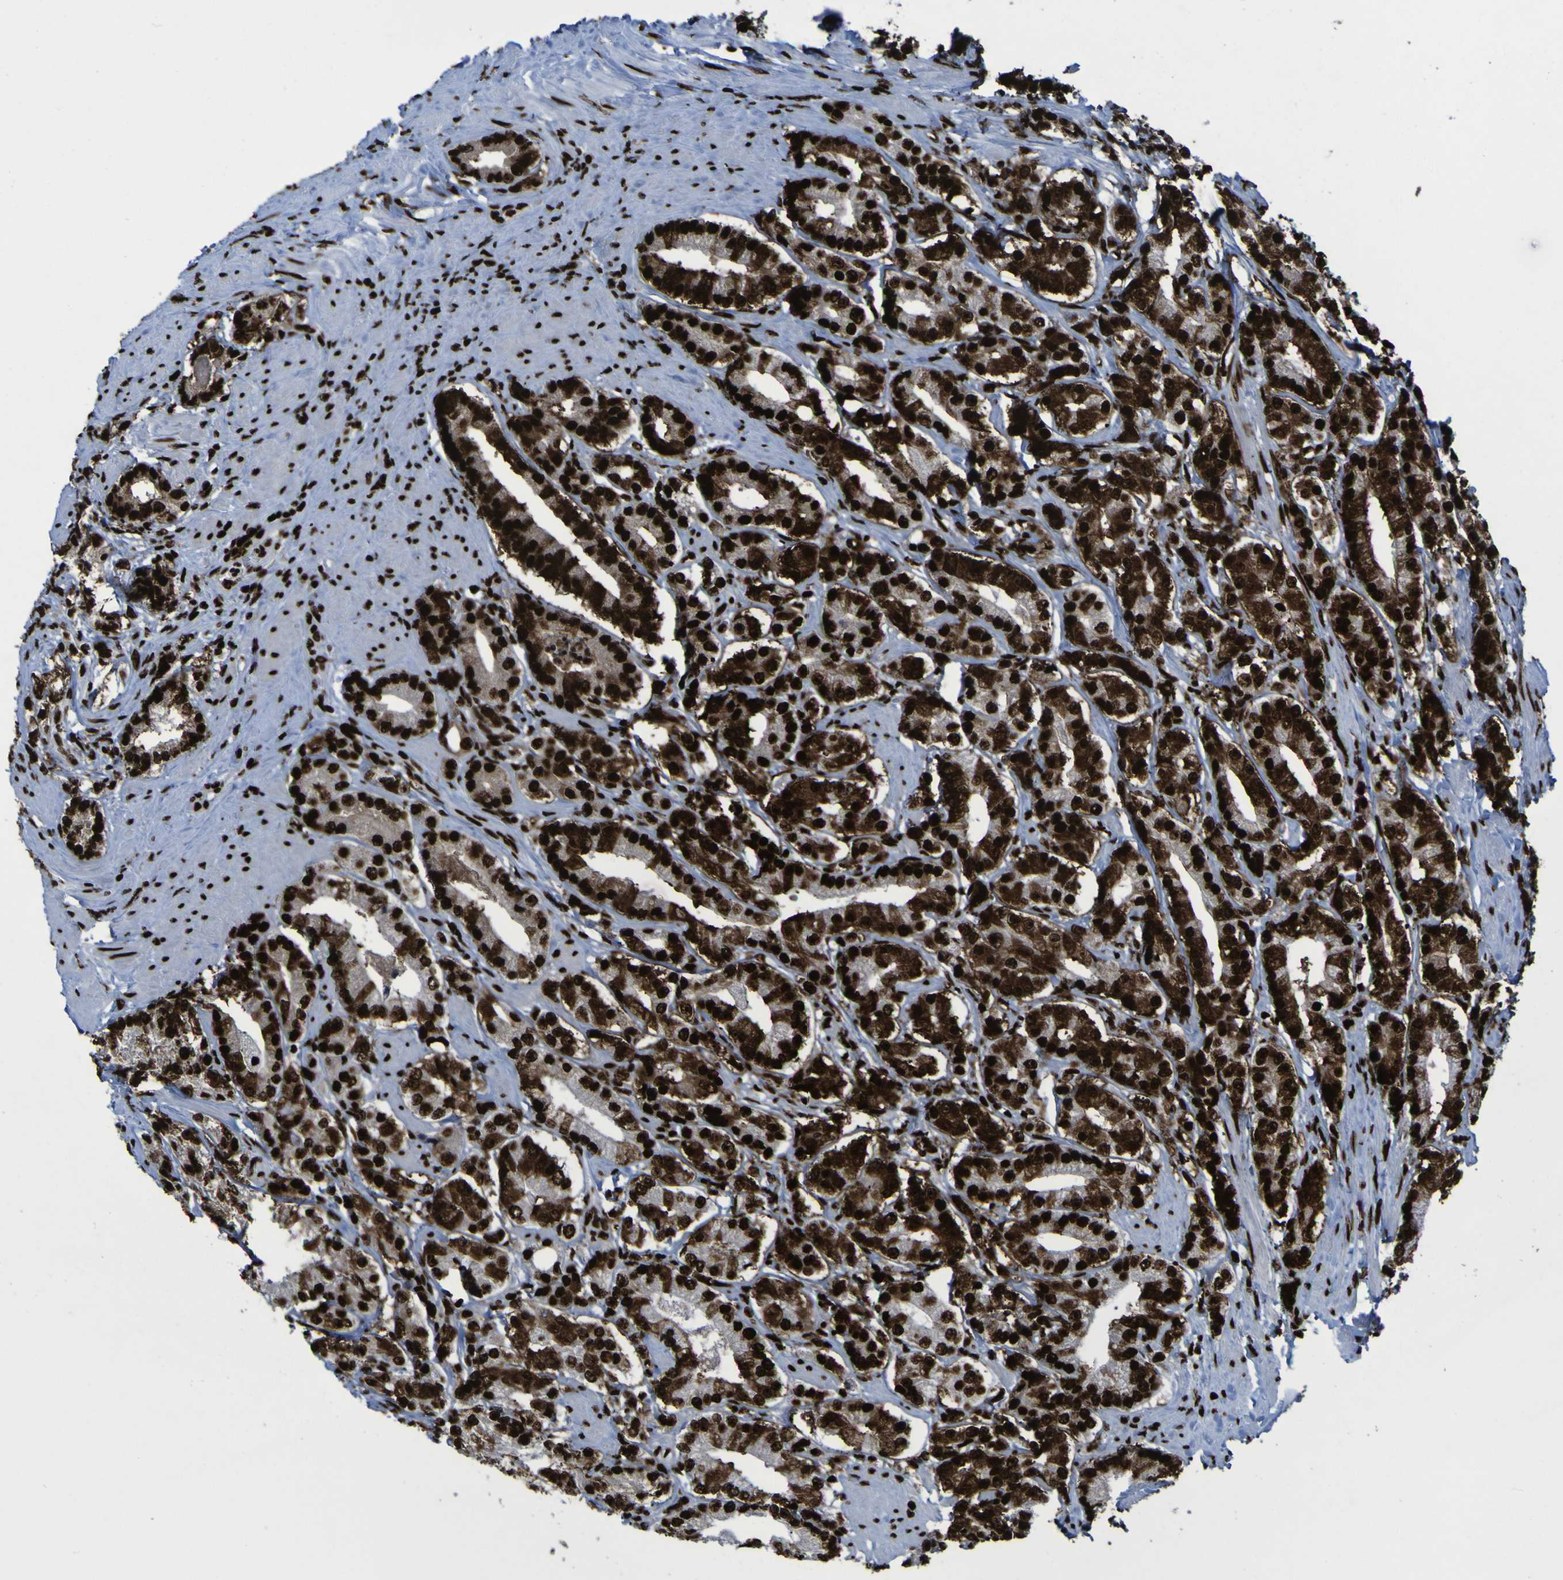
{"staining": {"intensity": "strong", "quantity": ">75%", "location": "nuclear"}, "tissue": "prostate cancer", "cell_type": "Tumor cells", "image_type": "cancer", "snomed": [{"axis": "morphology", "description": "Adenocarcinoma, Low grade"}, {"axis": "topography", "description": "Prostate"}], "caption": "There is high levels of strong nuclear expression in tumor cells of prostate cancer (low-grade adenocarcinoma), as demonstrated by immunohistochemical staining (brown color).", "gene": "NPM1", "patient": {"sex": "male", "age": 63}}